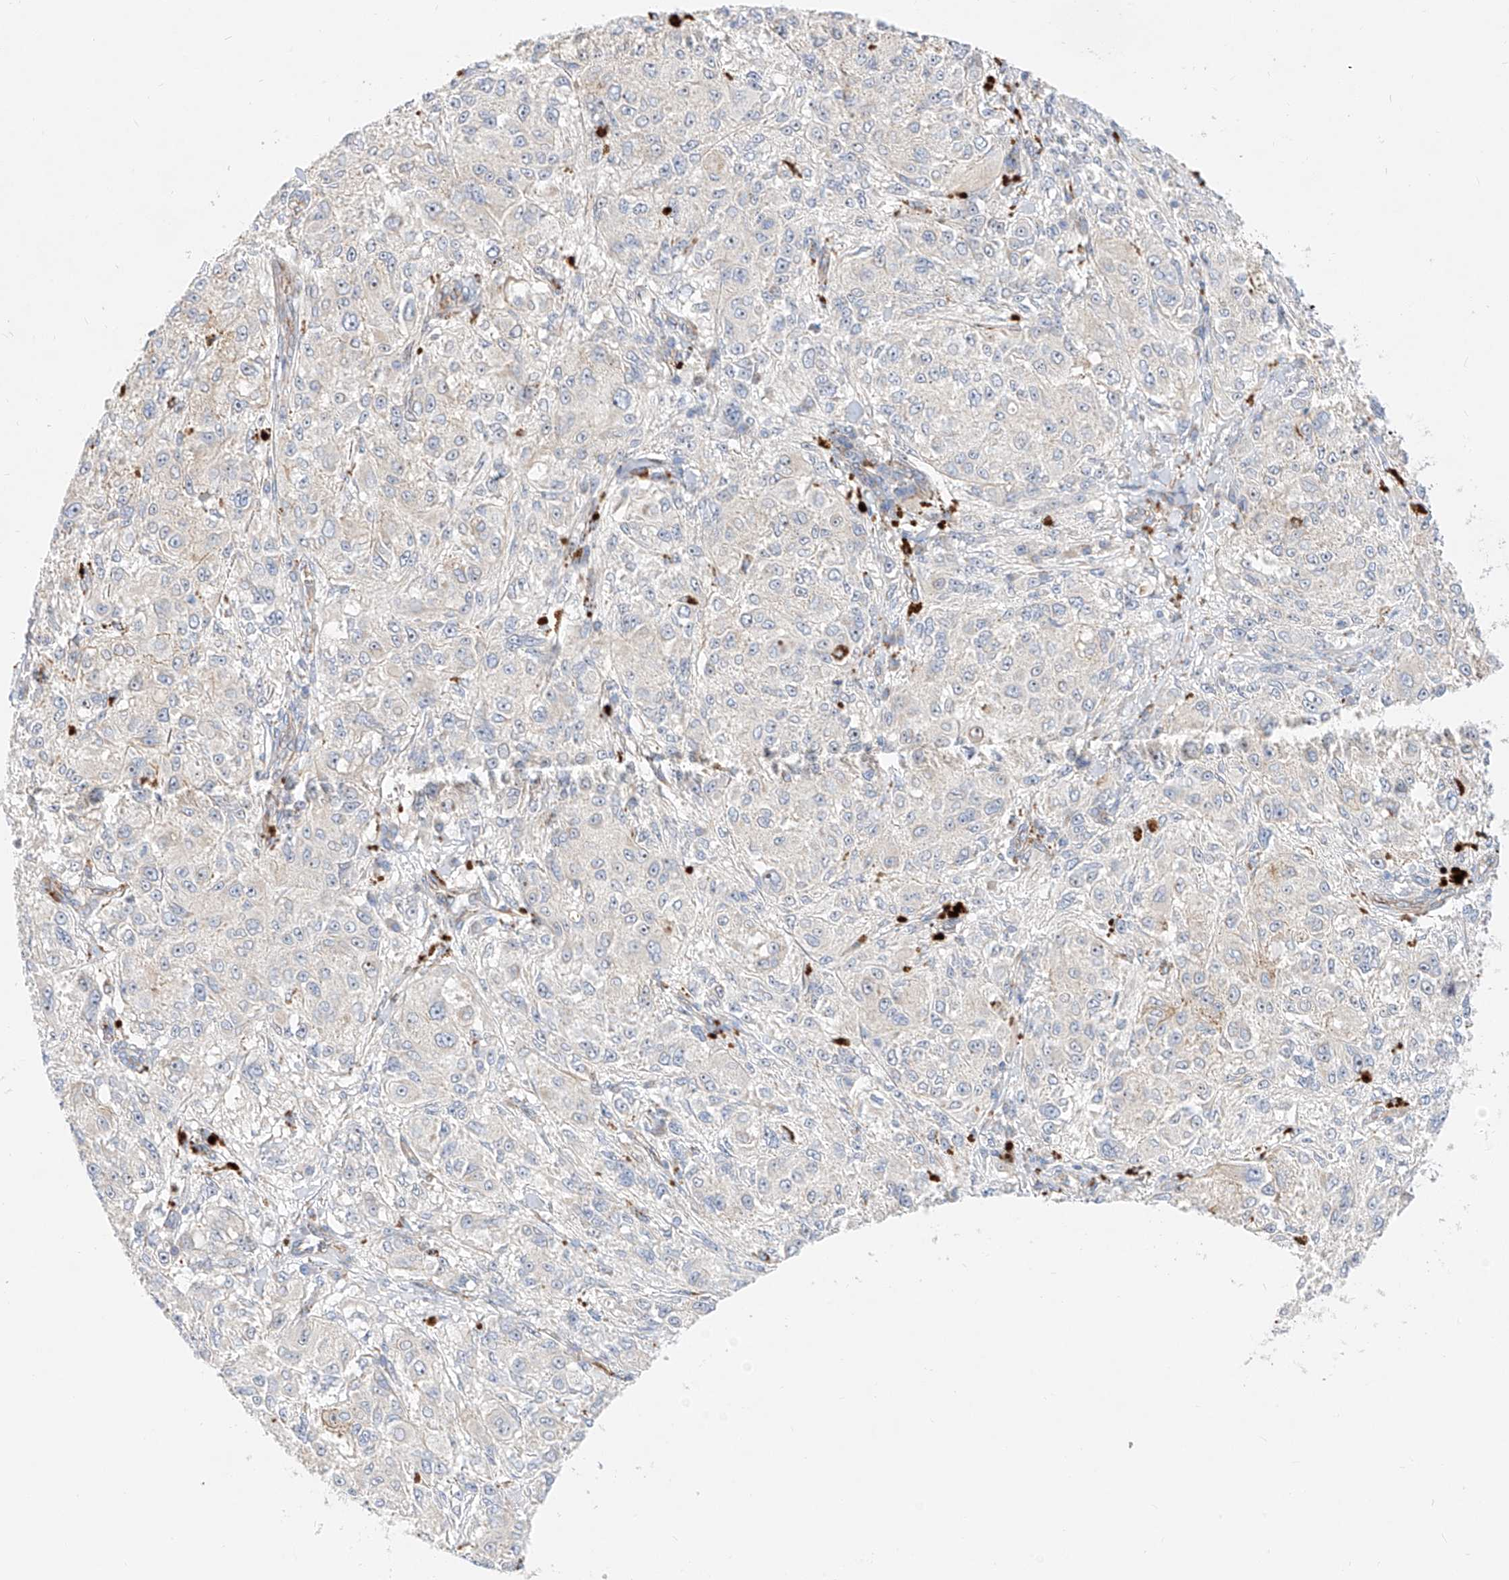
{"staining": {"intensity": "negative", "quantity": "none", "location": "none"}, "tissue": "melanoma", "cell_type": "Tumor cells", "image_type": "cancer", "snomed": [{"axis": "morphology", "description": "Necrosis, NOS"}, {"axis": "morphology", "description": "Malignant melanoma, NOS"}, {"axis": "topography", "description": "Skin"}], "caption": "IHC histopathology image of human melanoma stained for a protein (brown), which displays no expression in tumor cells.", "gene": "CST9", "patient": {"sex": "female", "age": 87}}